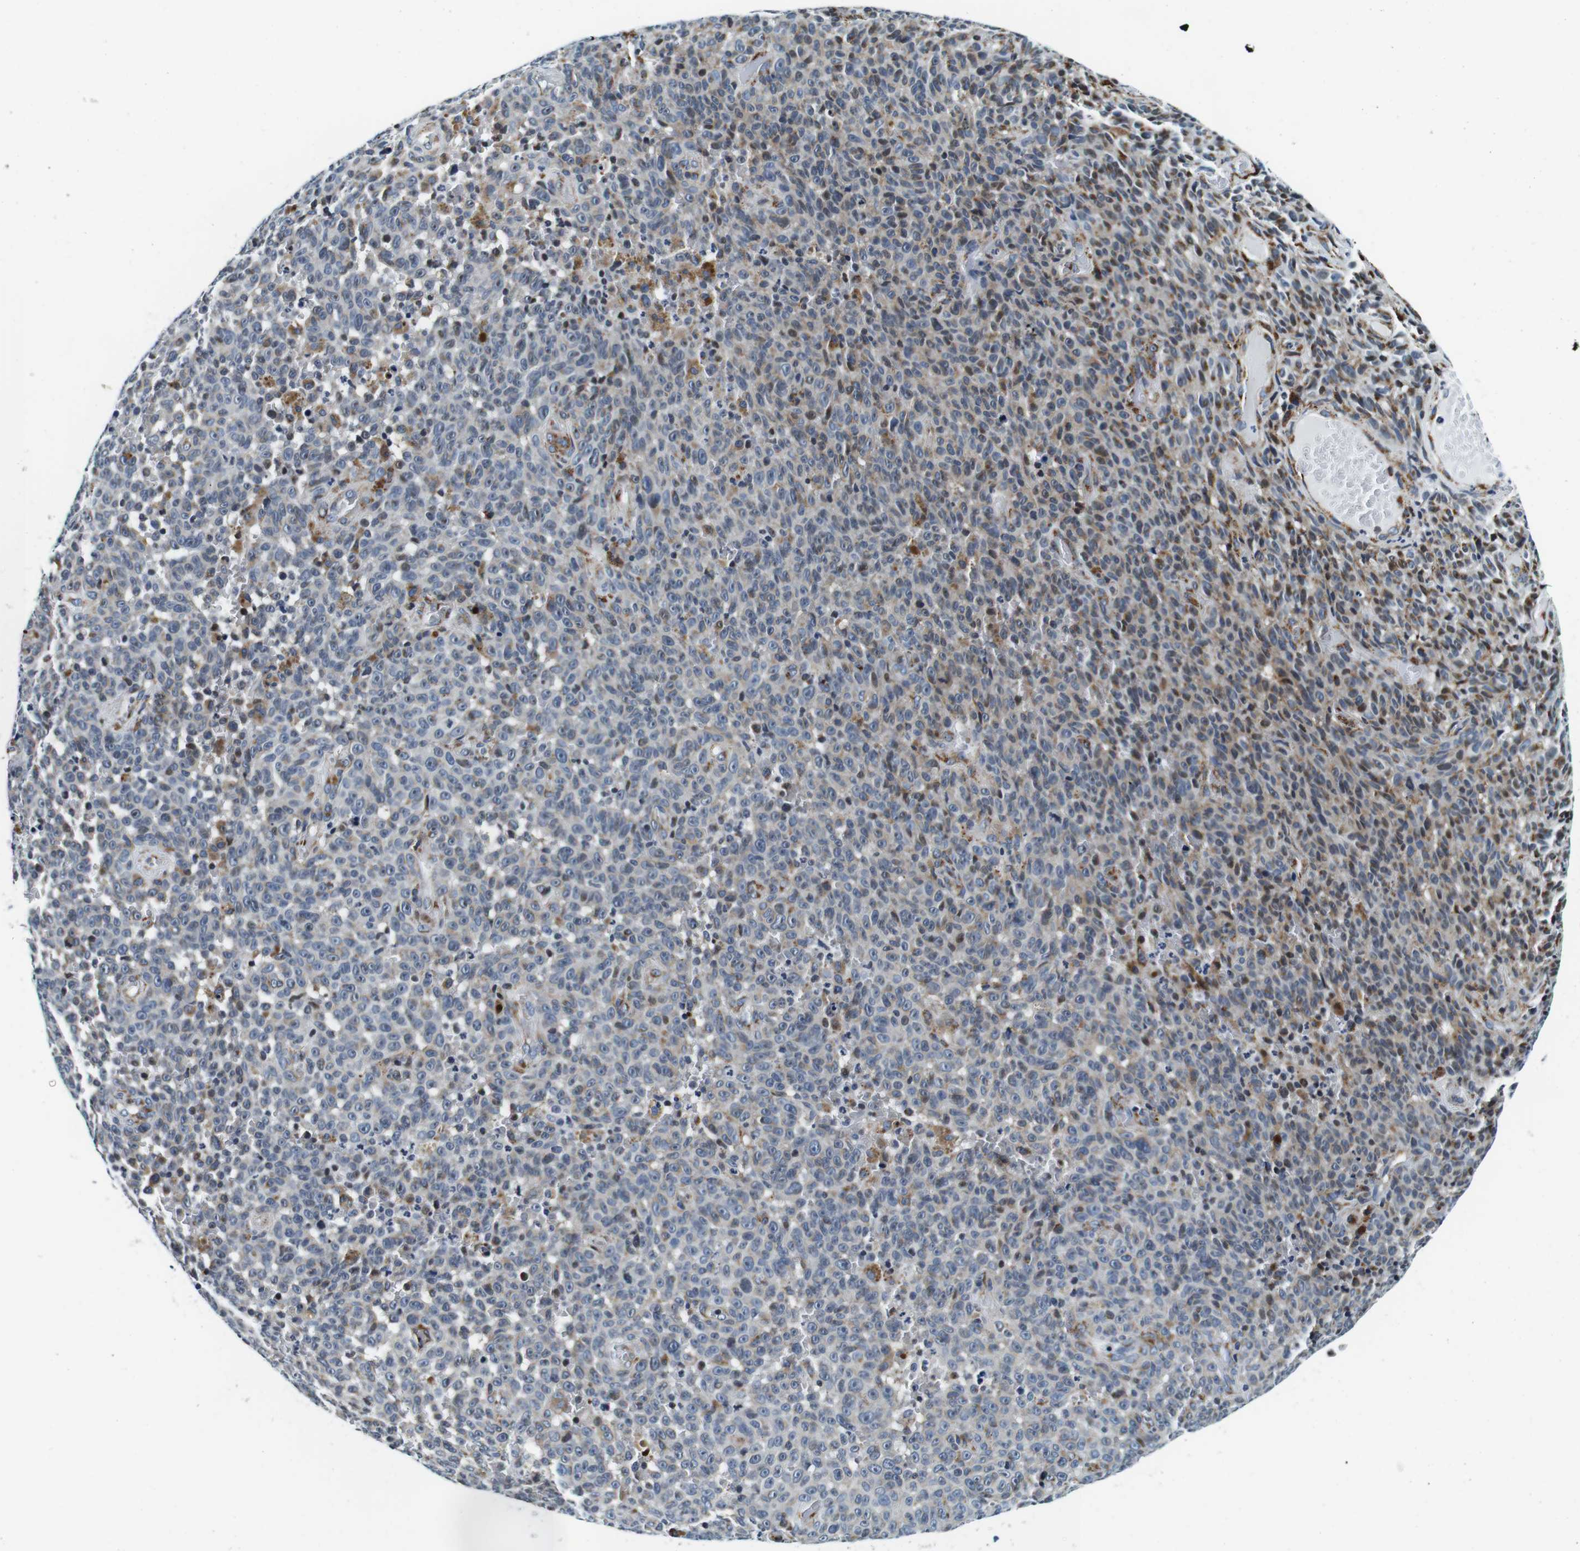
{"staining": {"intensity": "weak", "quantity": "25%-75%", "location": "cytoplasmic/membranous"}, "tissue": "melanoma", "cell_type": "Tumor cells", "image_type": "cancer", "snomed": [{"axis": "morphology", "description": "Malignant melanoma, NOS"}, {"axis": "topography", "description": "Skin"}], "caption": "This is an image of IHC staining of malignant melanoma, which shows weak positivity in the cytoplasmic/membranous of tumor cells.", "gene": "FAR2", "patient": {"sex": "female", "age": 82}}